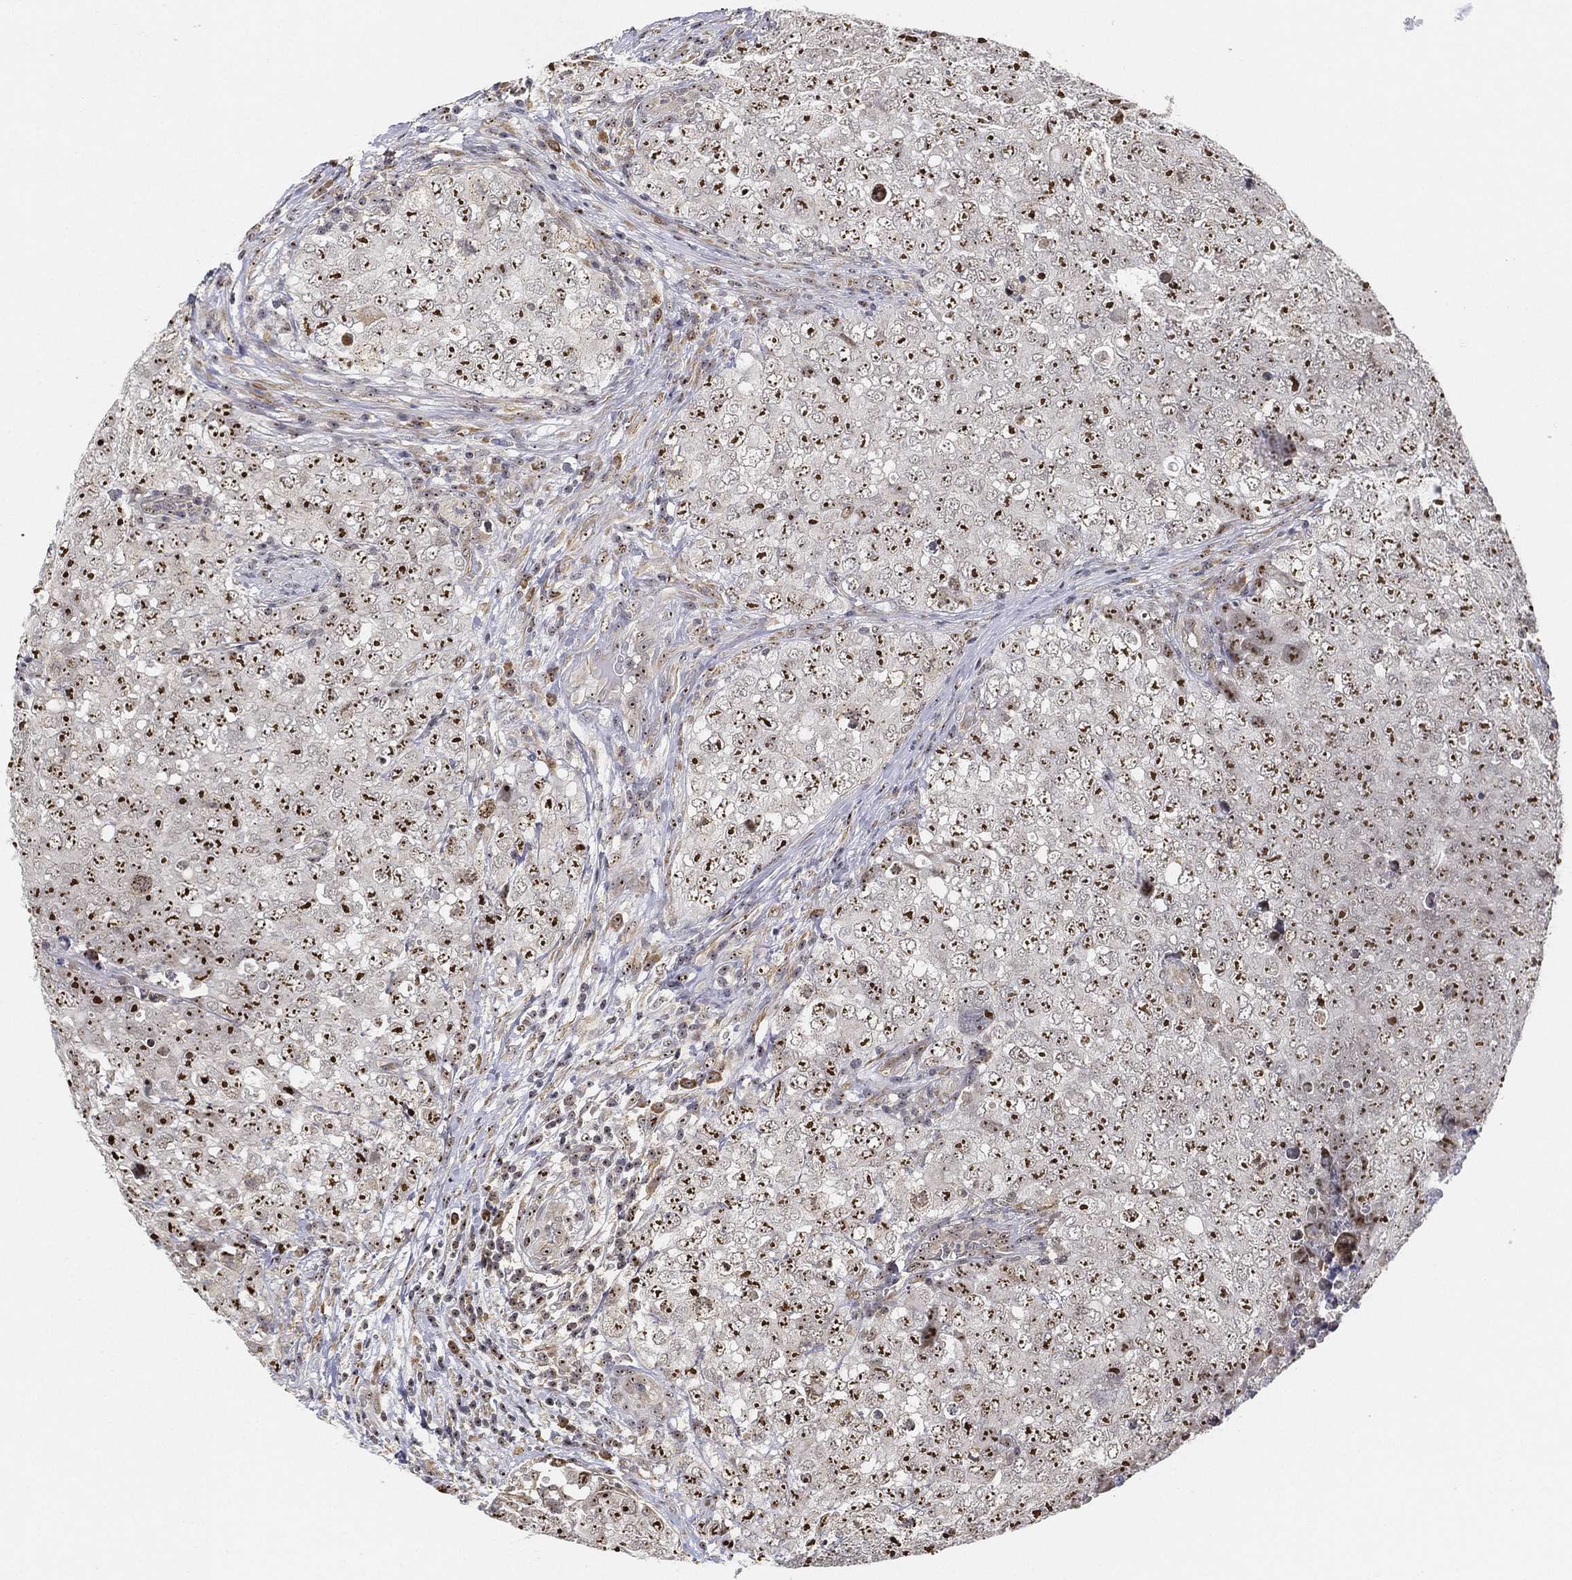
{"staining": {"intensity": "strong", "quantity": ">75%", "location": "nuclear"}, "tissue": "testis cancer", "cell_type": "Tumor cells", "image_type": "cancer", "snomed": [{"axis": "morphology", "description": "Seminoma, NOS"}, {"axis": "topography", "description": "Testis"}], "caption": "An image showing strong nuclear positivity in approximately >75% of tumor cells in testis seminoma, as visualized by brown immunohistochemical staining.", "gene": "PPP1R16B", "patient": {"sex": "male", "age": 34}}